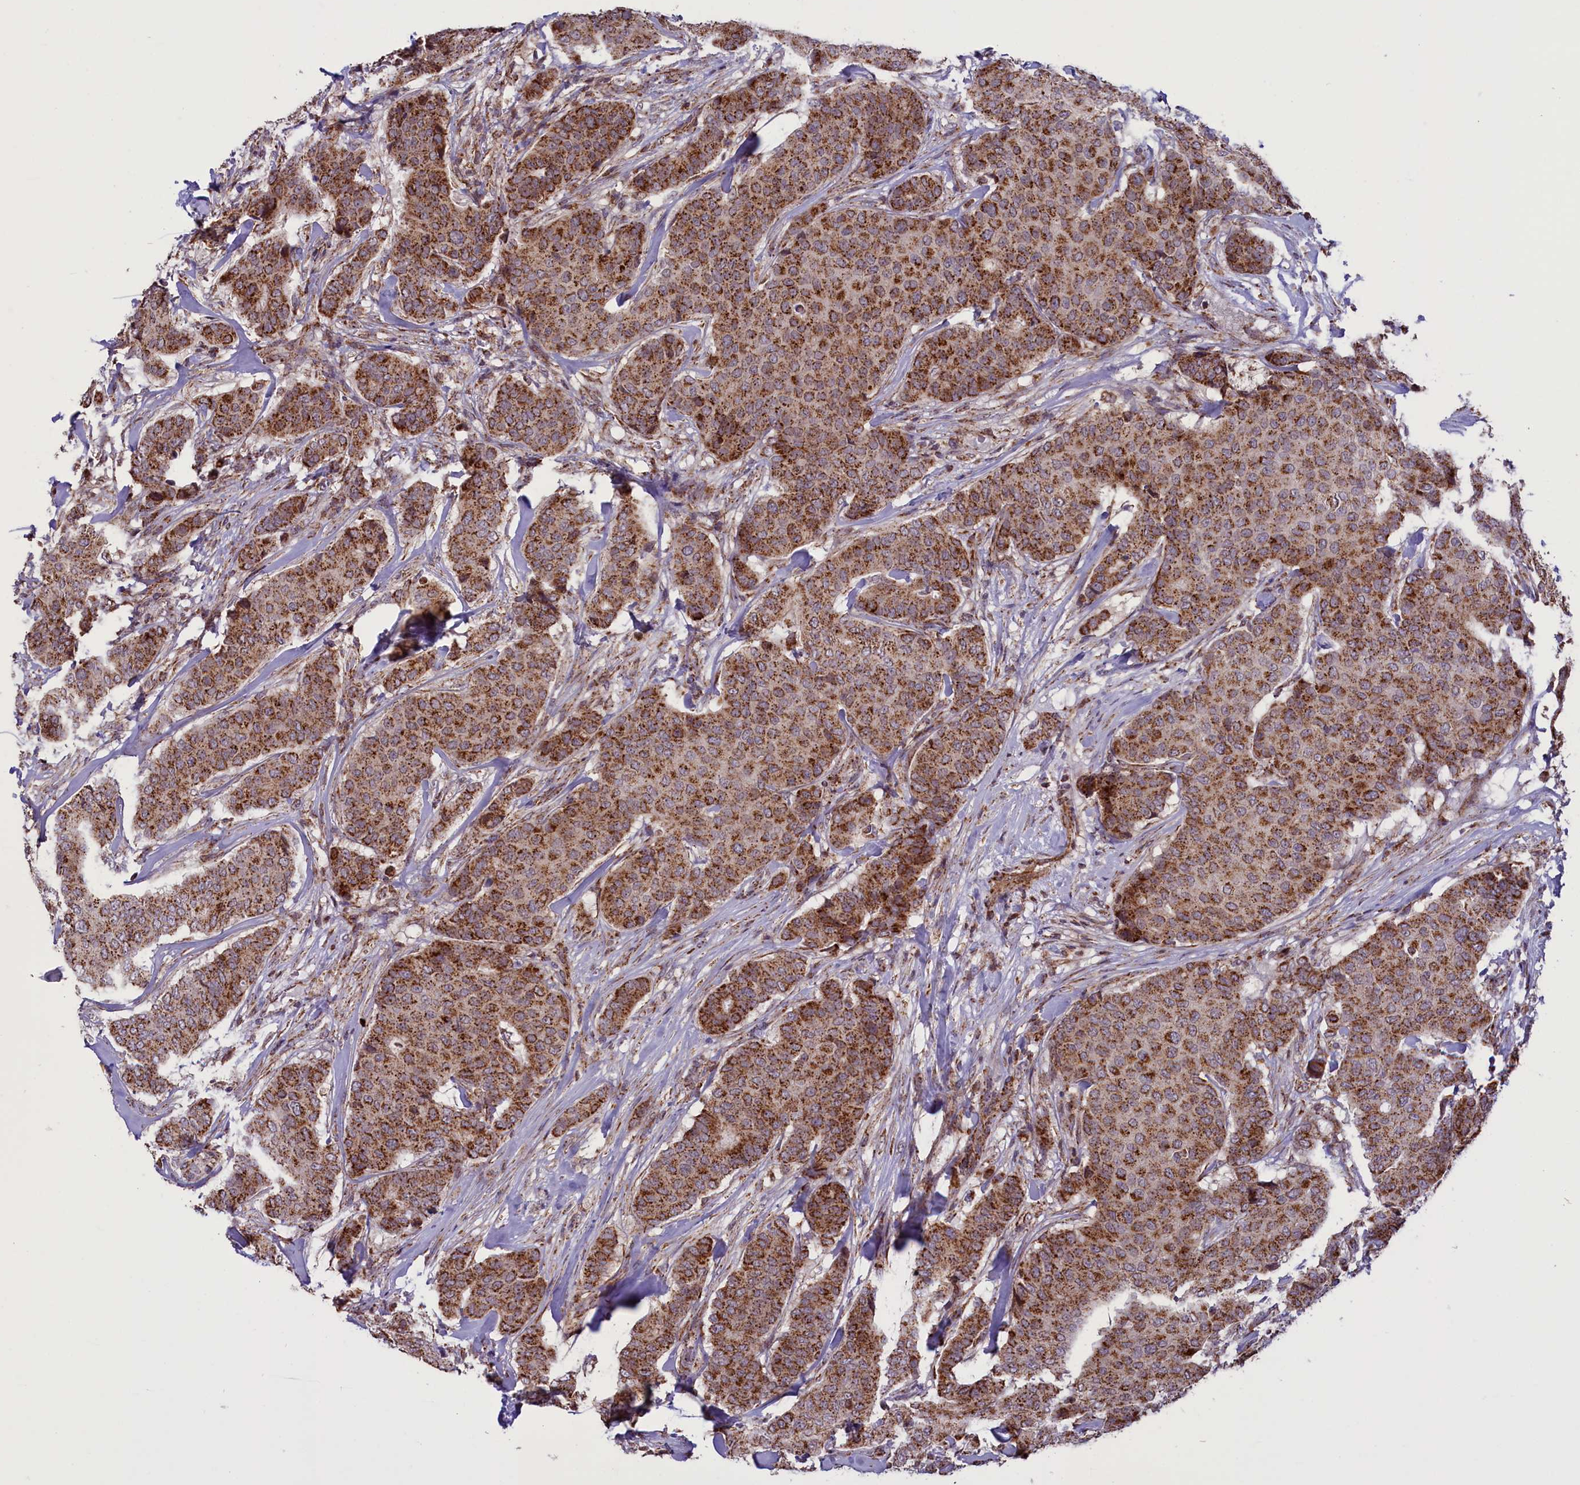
{"staining": {"intensity": "strong", "quantity": ">75%", "location": "cytoplasmic/membranous"}, "tissue": "breast cancer", "cell_type": "Tumor cells", "image_type": "cancer", "snomed": [{"axis": "morphology", "description": "Duct carcinoma"}, {"axis": "topography", "description": "Breast"}], "caption": "A brown stain shows strong cytoplasmic/membranous staining of a protein in breast cancer tumor cells.", "gene": "GLRX5", "patient": {"sex": "female", "age": 75}}